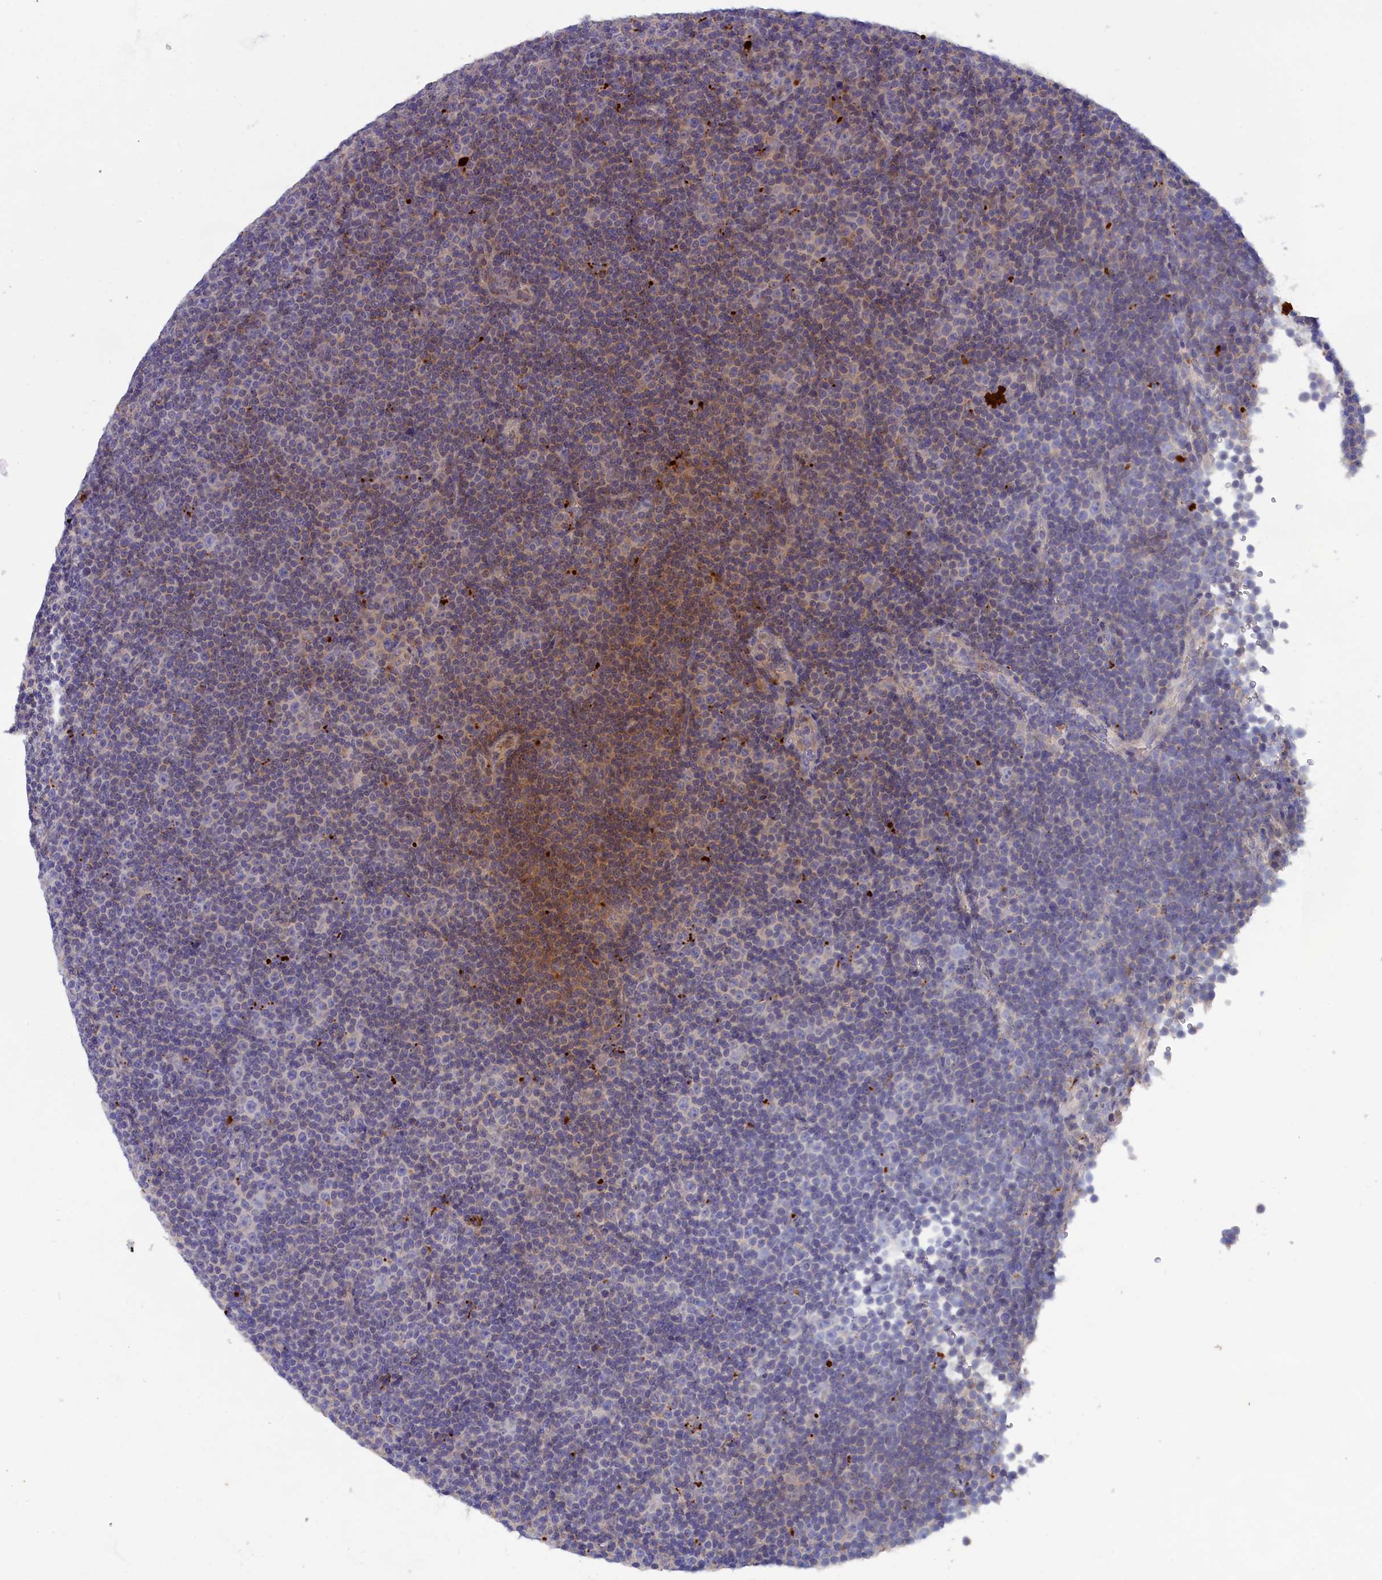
{"staining": {"intensity": "moderate", "quantity": "<25%", "location": "cytoplasmic/membranous"}, "tissue": "lymphoma", "cell_type": "Tumor cells", "image_type": "cancer", "snomed": [{"axis": "morphology", "description": "Malignant lymphoma, non-Hodgkin's type, Low grade"}, {"axis": "topography", "description": "Lymph node"}], "caption": "Lymphoma stained with a protein marker reveals moderate staining in tumor cells.", "gene": "WDR6", "patient": {"sex": "female", "age": 67}}